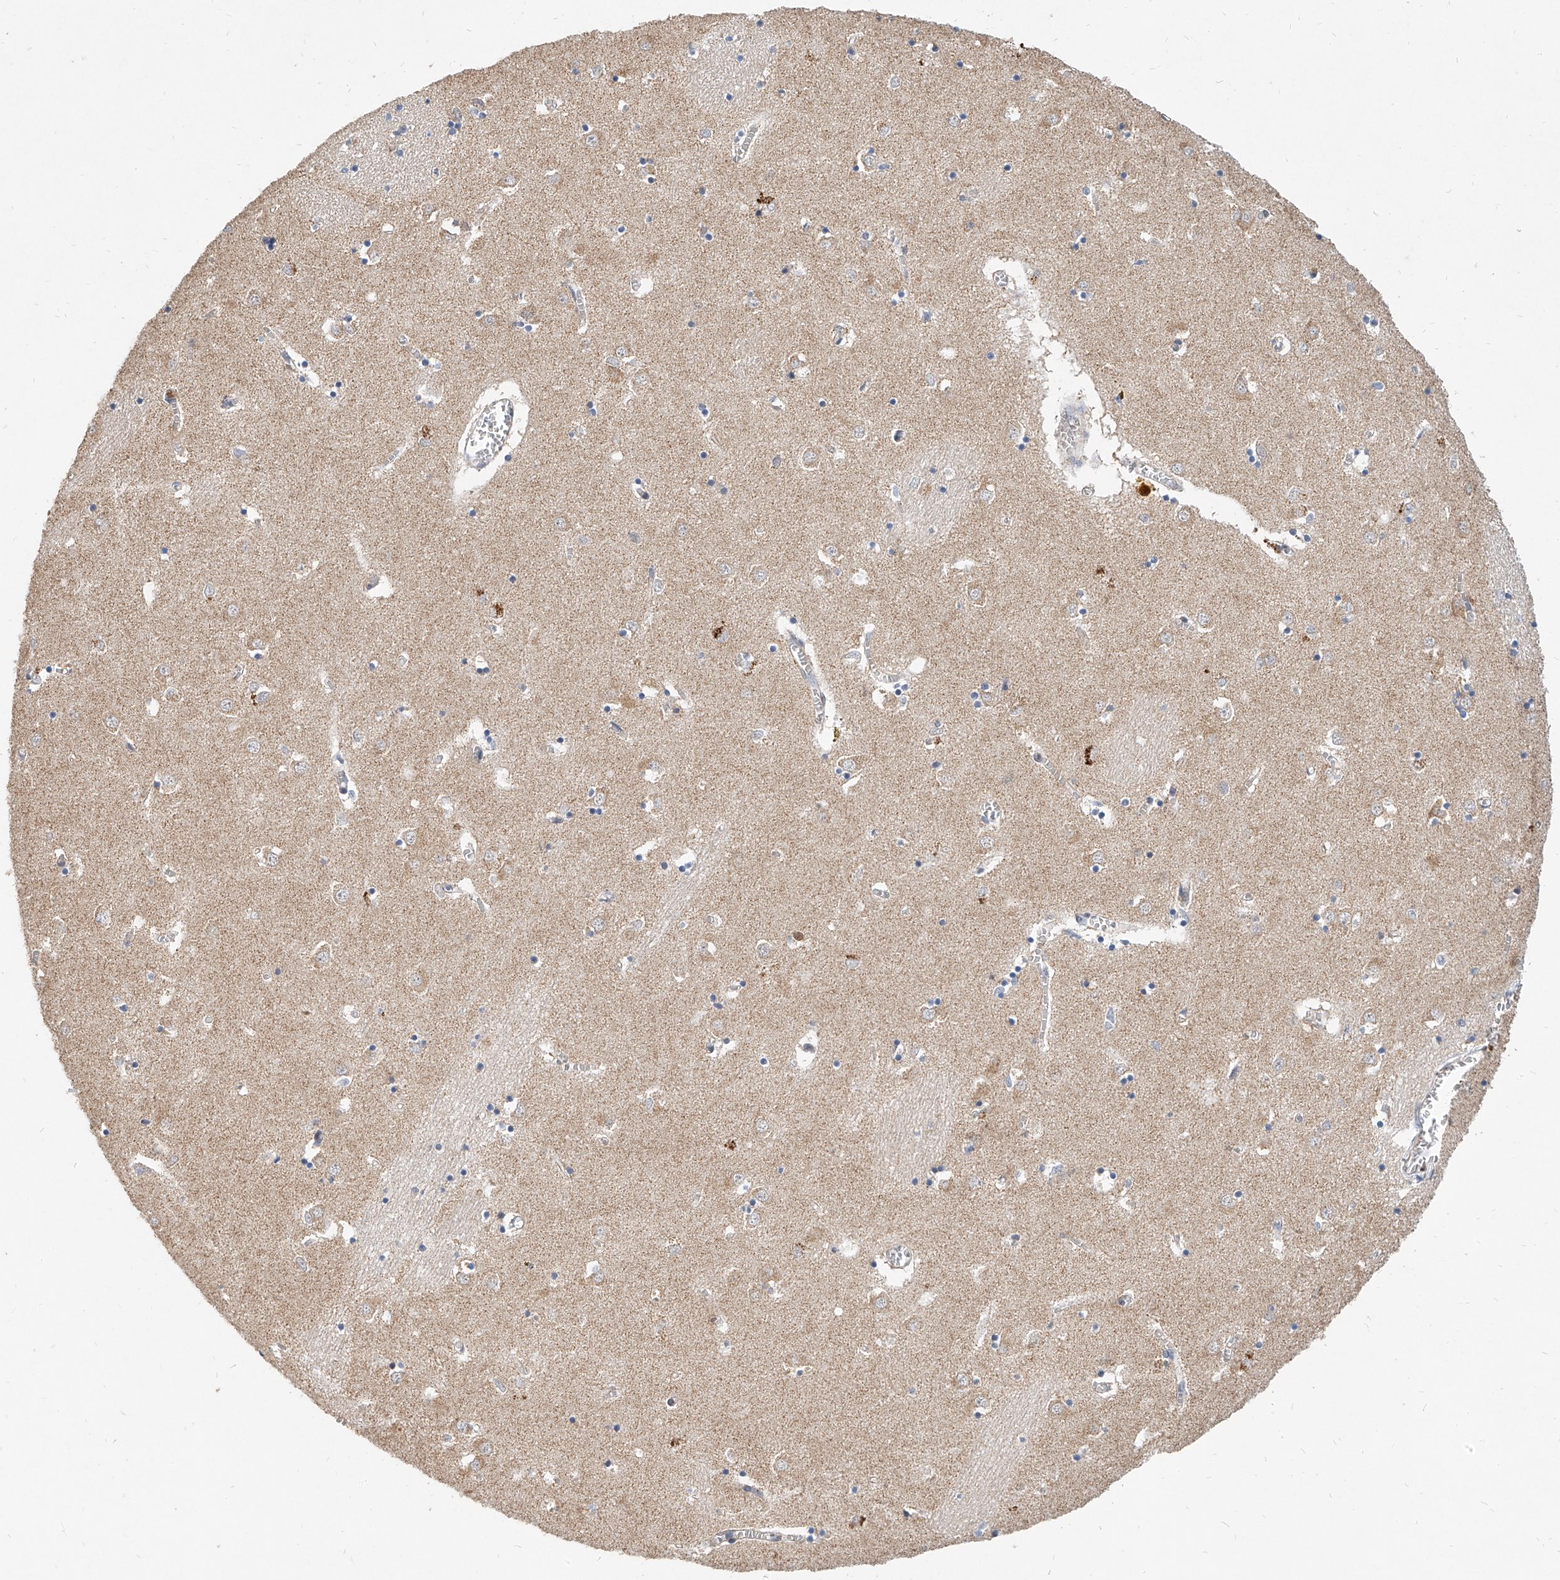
{"staining": {"intensity": "negative", "quantity": "none", "location": "none"}, "tissue": "caudate", "cell_type": "Glial cells", "image_type": "normal", "snomed": [{"axis": "morphology", "description": "Normal tissue, NOS"}, {"axis": "topography", "description": "Lateral ventricle wall"}], "caption": "This is a micrograph of IHC staining of benign caudate, which shows no positivity in glial cells.", "gene": "MFSD4B", "patient": {"sex": "male", "age": 70}}